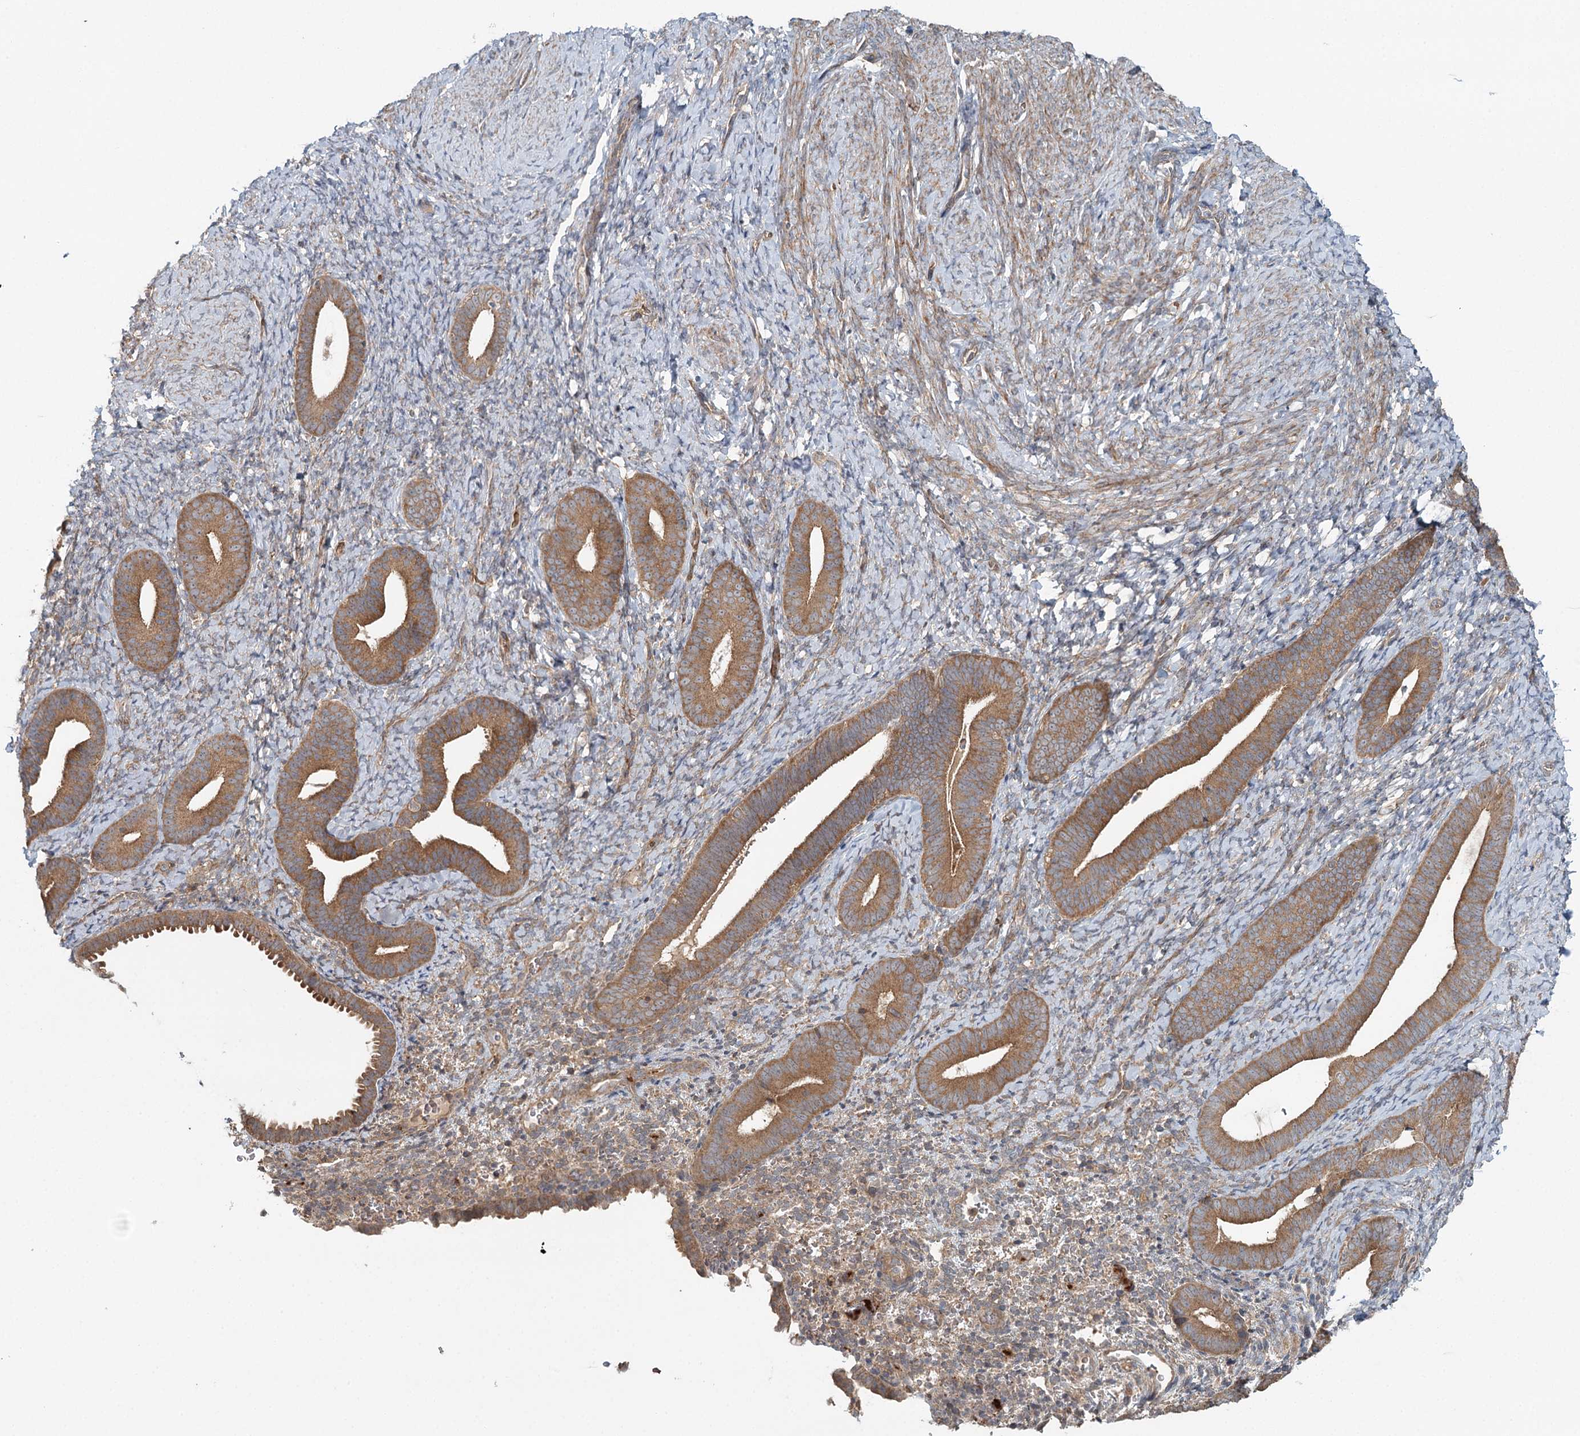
{"staining": {"intensity": "weak", "quantity": "25%-75%", "location": "cytoplasmic/membranous"}, "tissue": "endometrium", "cell_type": "Cells in endometrial stroma", "image_type": "normal", "snomed": [{"axis": "morphology", "description": "Normal tissue, NOS"}, {"axis": "topography", "description": "Endometrium"}], "caption": "A brown stain labels weak cytoplasmic/membranous expression of a protein in cells in endometrial stroma of benign human endometrium. Immunohistochemistry stains the protein of interest in brown and the nuclei are stained blue.", "gene": "ENSG00000273217", "patient": {"sex": "female", "age": 65}}